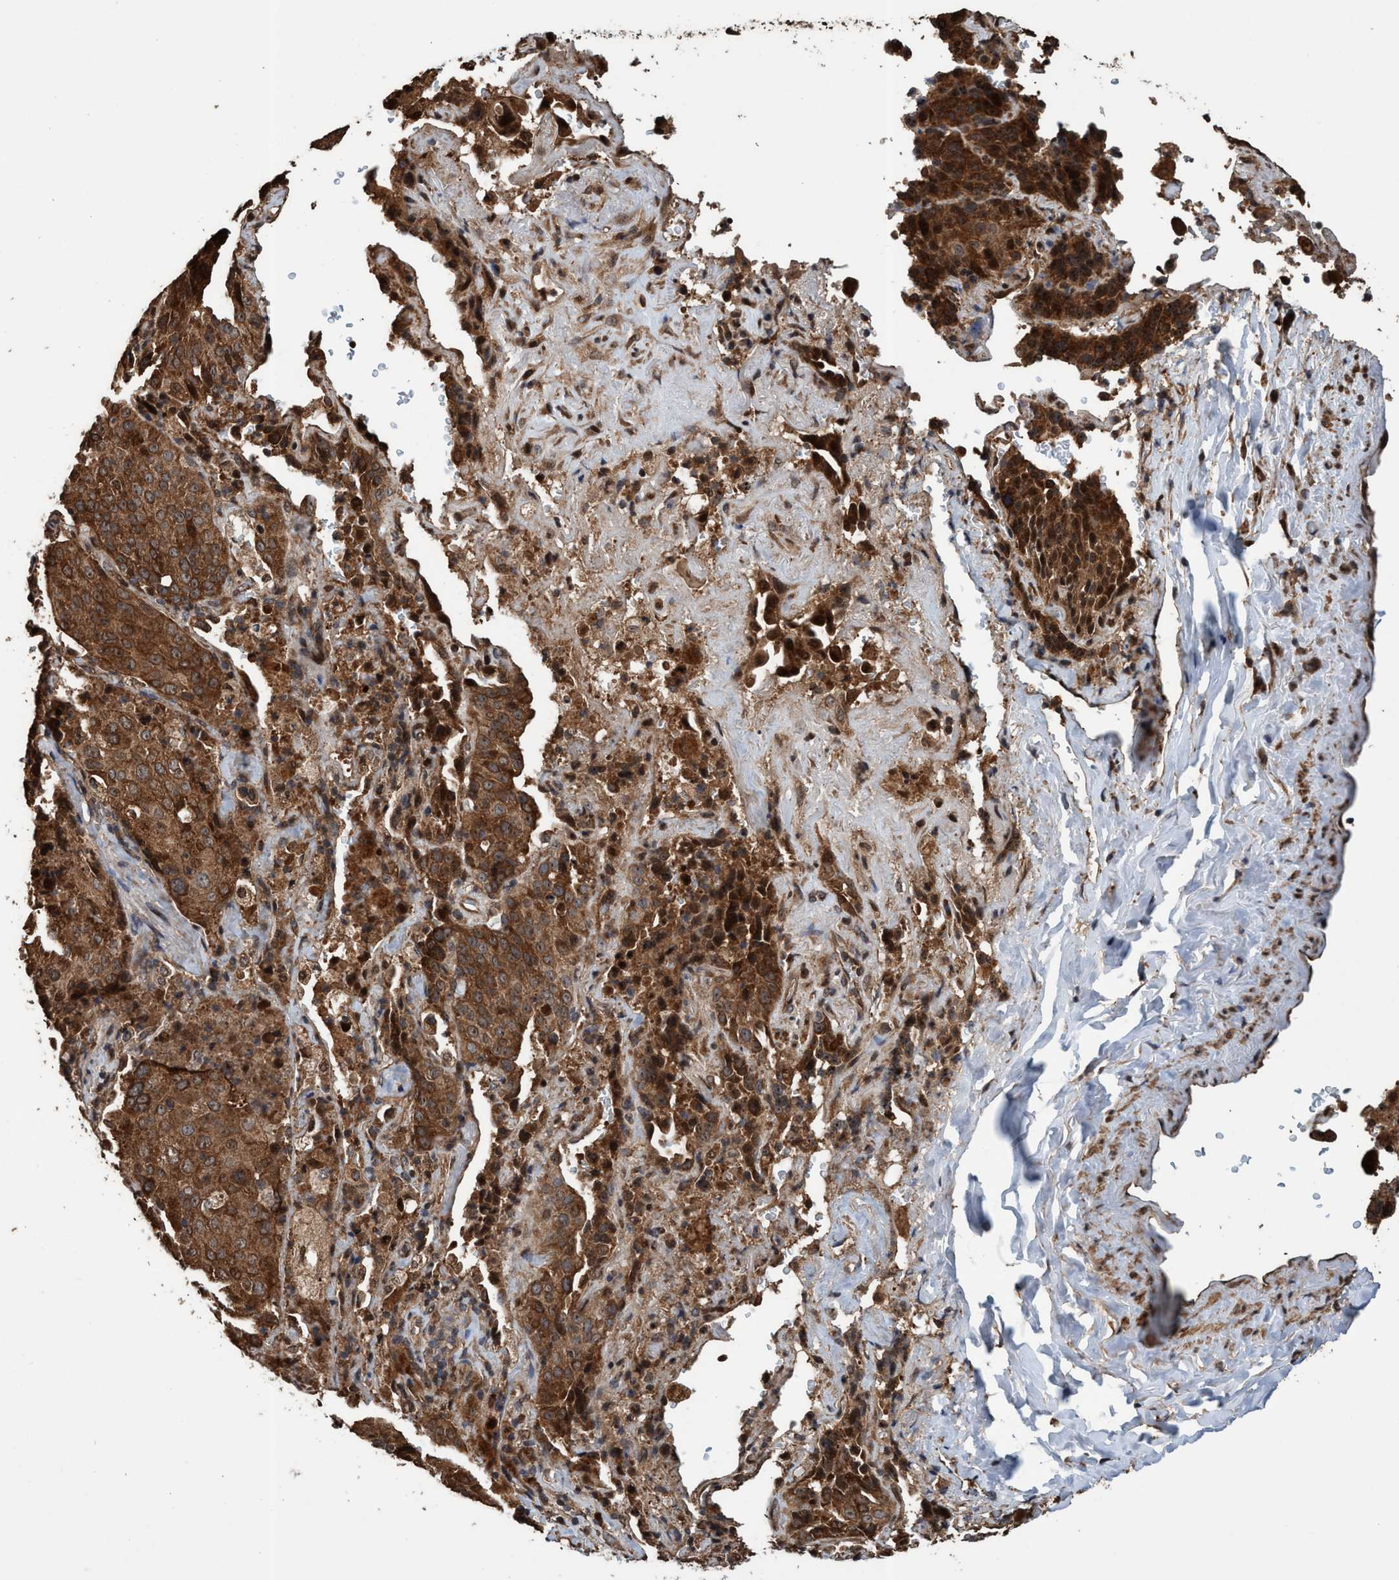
{"staining": {"intensity": "strong", "quantity": ">75%", "location": "cytoplasmic/membranous,nuclear"}, "tissue": "lung cancer", "cell_type": "Tumor cells", "image_type": "cancer", "snomed": [{"axis": "morphology", "description": "Squamous cell carcinoma, NOS"}, {"axis": "topography", "description": "Lung"}], "caption": "Protein expression analysis of human squamous cell carcinoma (lung) reveals strong cytoplasmic/membranous and nuclear positivity in about >75% of tumor cells.", "gene": "TRPC7", "patient": {"sex": "male", "age": 54}}